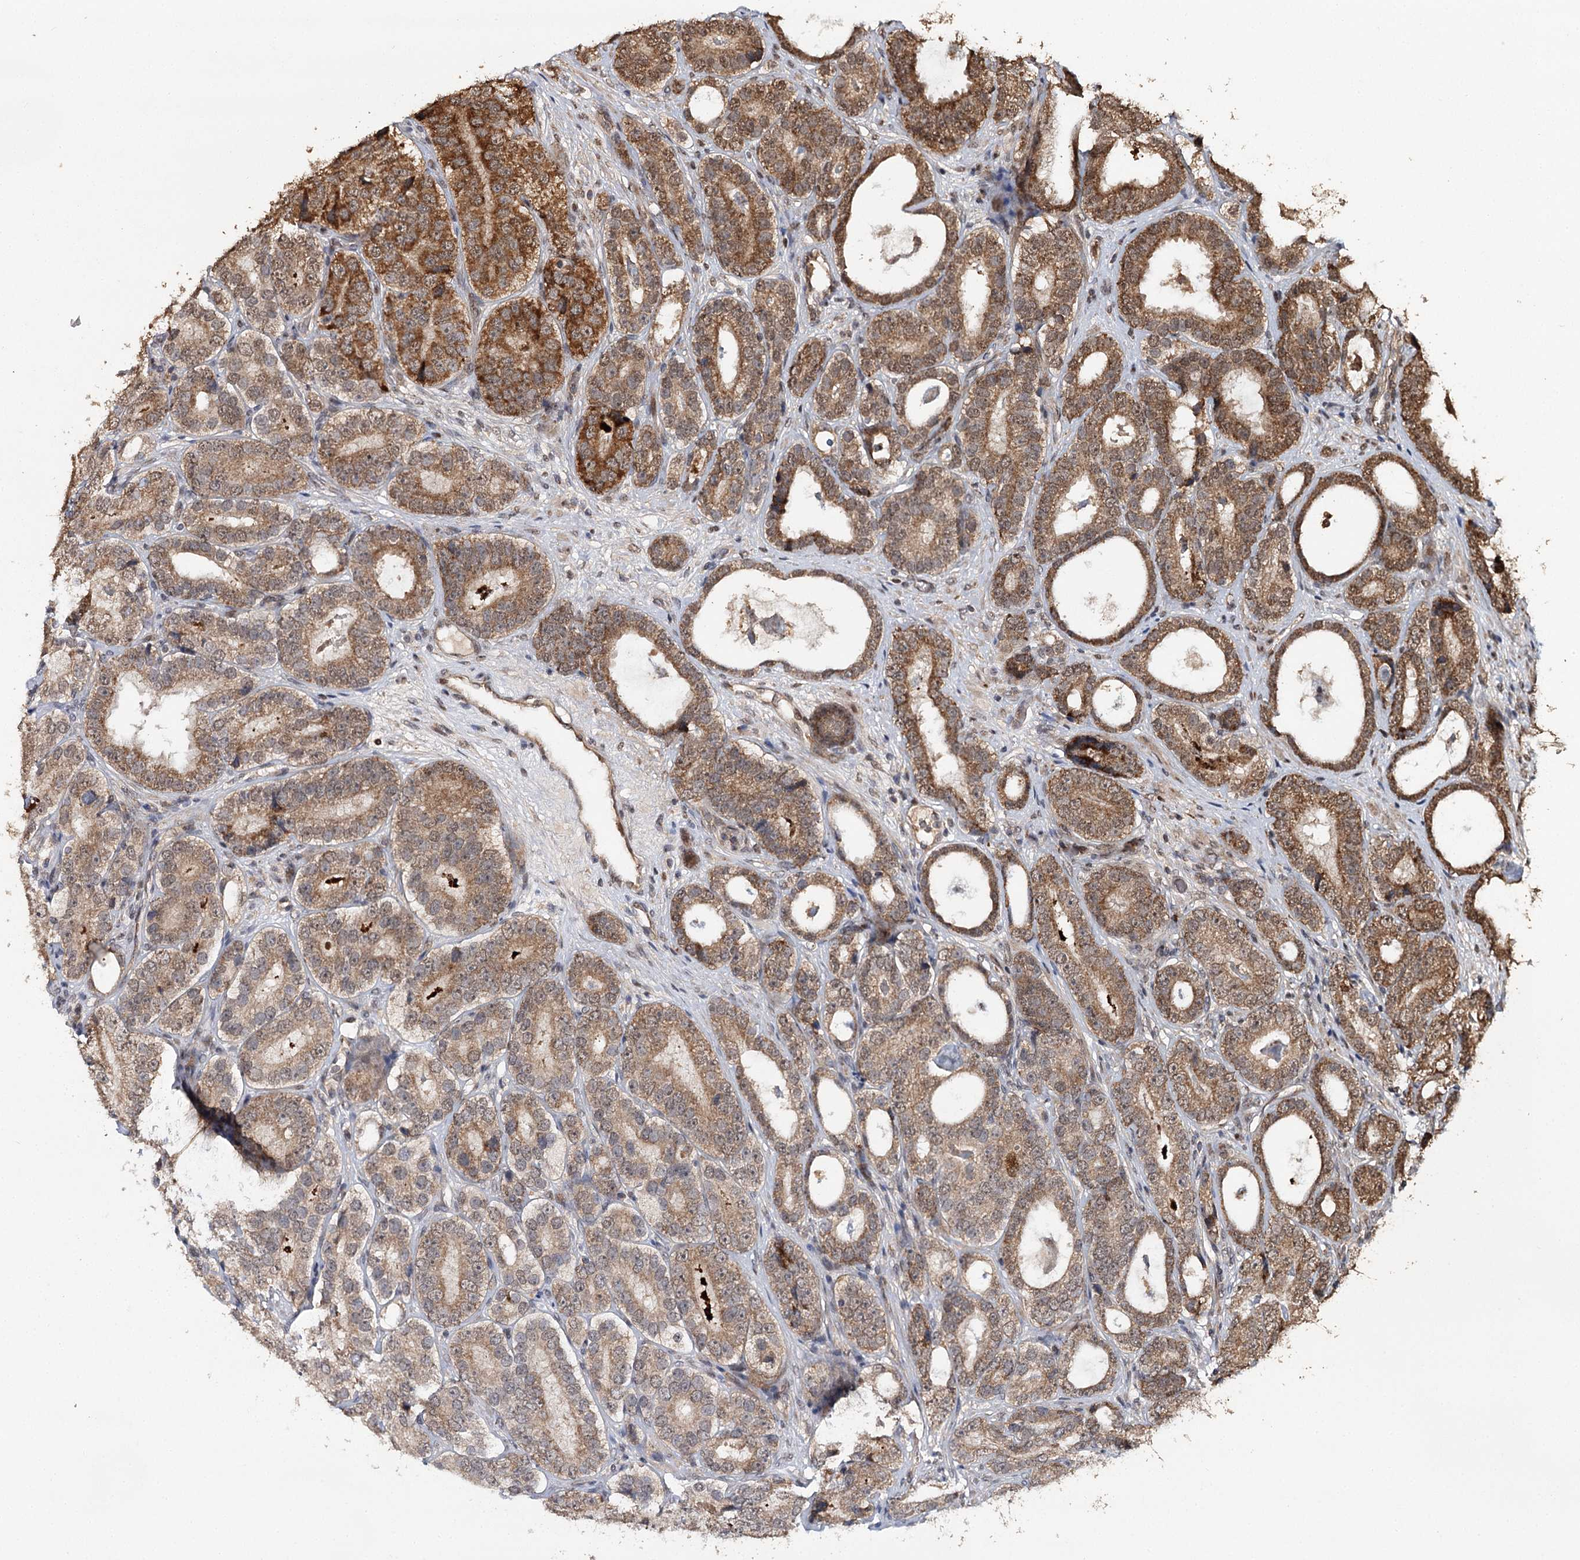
{"staining": {"intensity": "moderate", "quantity": ">75%", "location": "cytoplasmic/membranous"}, "tissue": "prostate cancer", "cell_type": "Tumor cells", "image_type": "cancer", "snomed": [{"axis": "morphology", "description": "Adenocarcinoma, High grade"}, {"axis": "topography", "description": "Prostate"}], "caption": "Protein expression analysis of prostate cancer (adenocarcinoma (high-grade)) displays moderate cytoplasmic/membranous staining in approximately >75% of tumor cells.", "gene": "ZNRF3", "patient": {"sex": "male", "age": 56}}